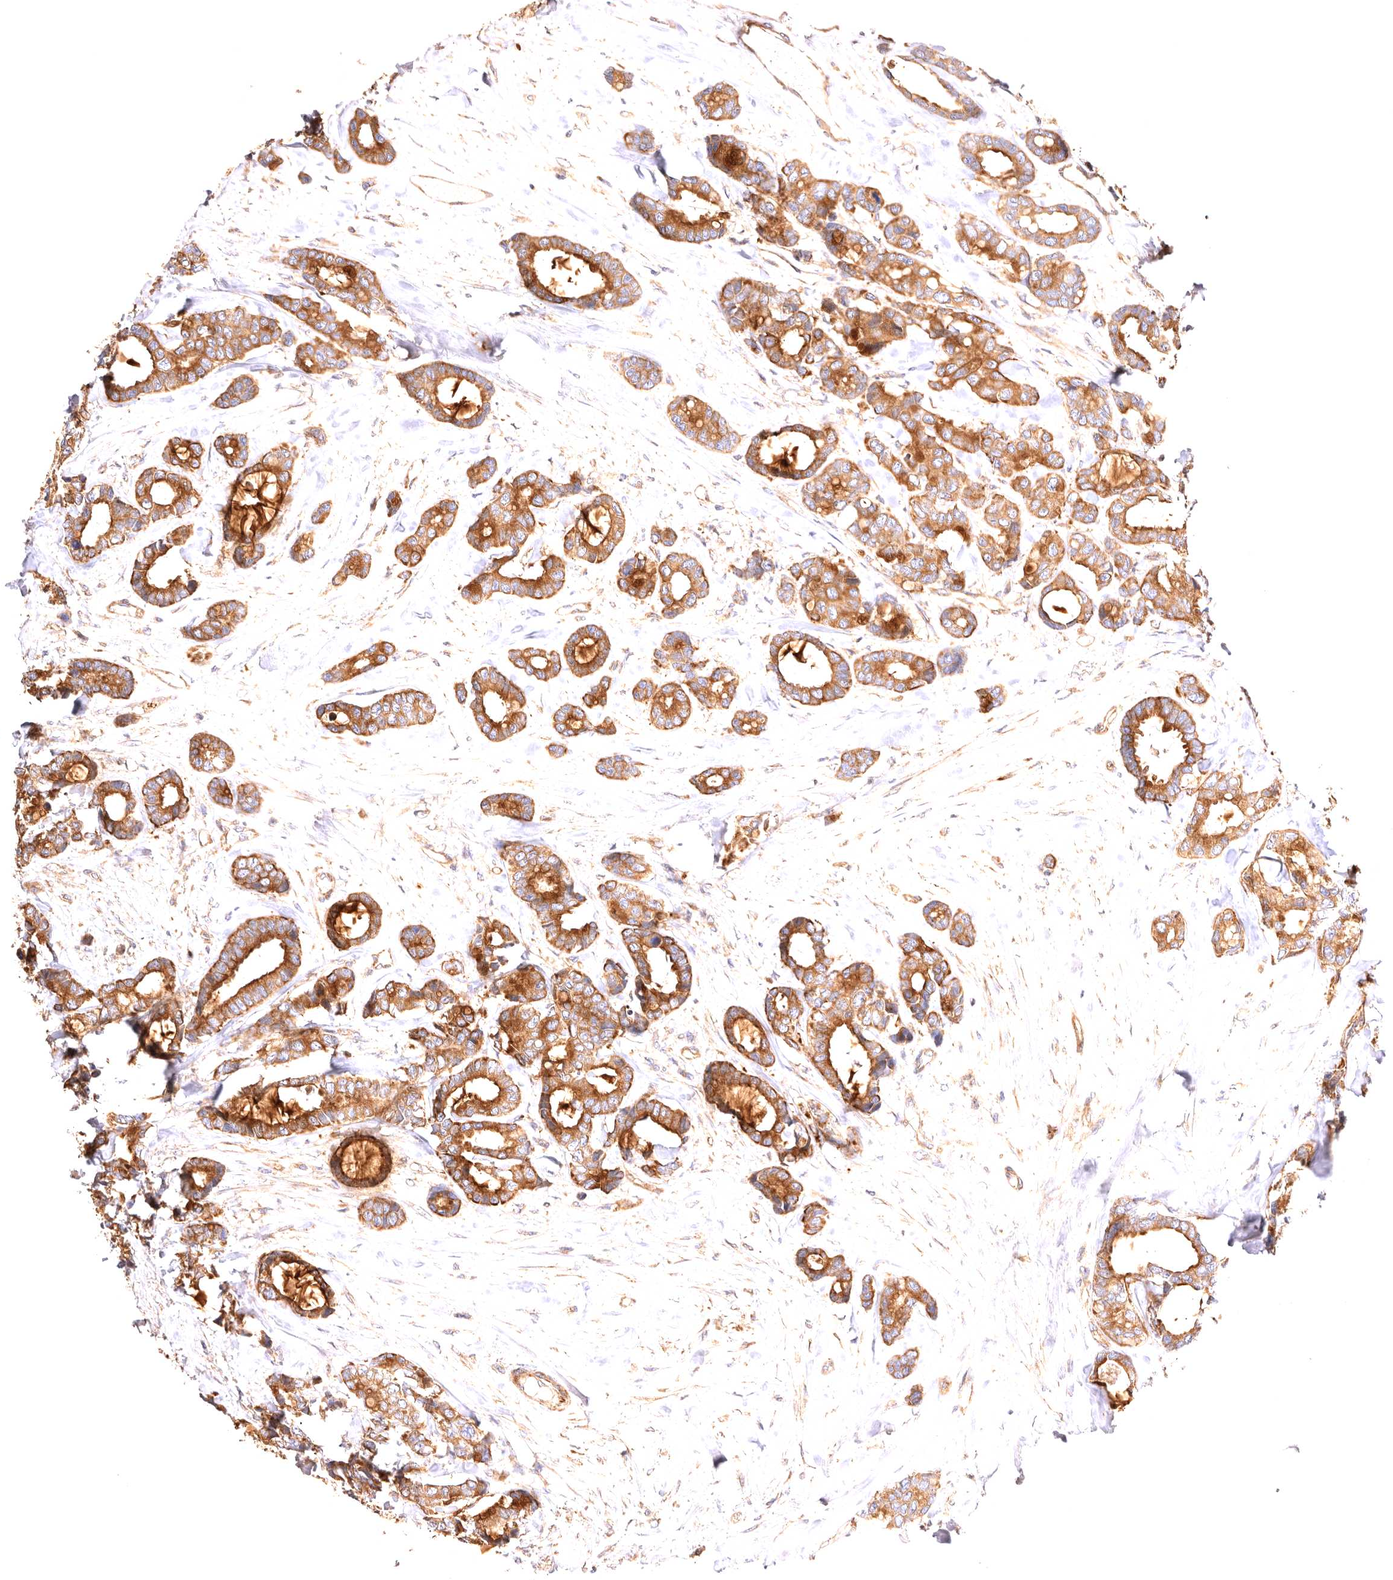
{"staining": {"intensity": "moderate", "quantity": ">75%", "location": "cytoplasmic/membranous"}, "tissue": "breast cancer", "cell_type": "Tumor cells", "image_type": "cancer", "snomed": [{"axis": "morphology", "description": "Duct carcinoma"}, {"axis": "topography", "description": "Breast"}], "caption": "This micrograph displays immunohistochemistry staining of invasive ductal carcinoma (breast), with medium moderate cytoplasmic/membranous expression in approximately >75% of tumor cells.", "gene": "VPS45", "patient": {"sex": "female", "age": 87}}